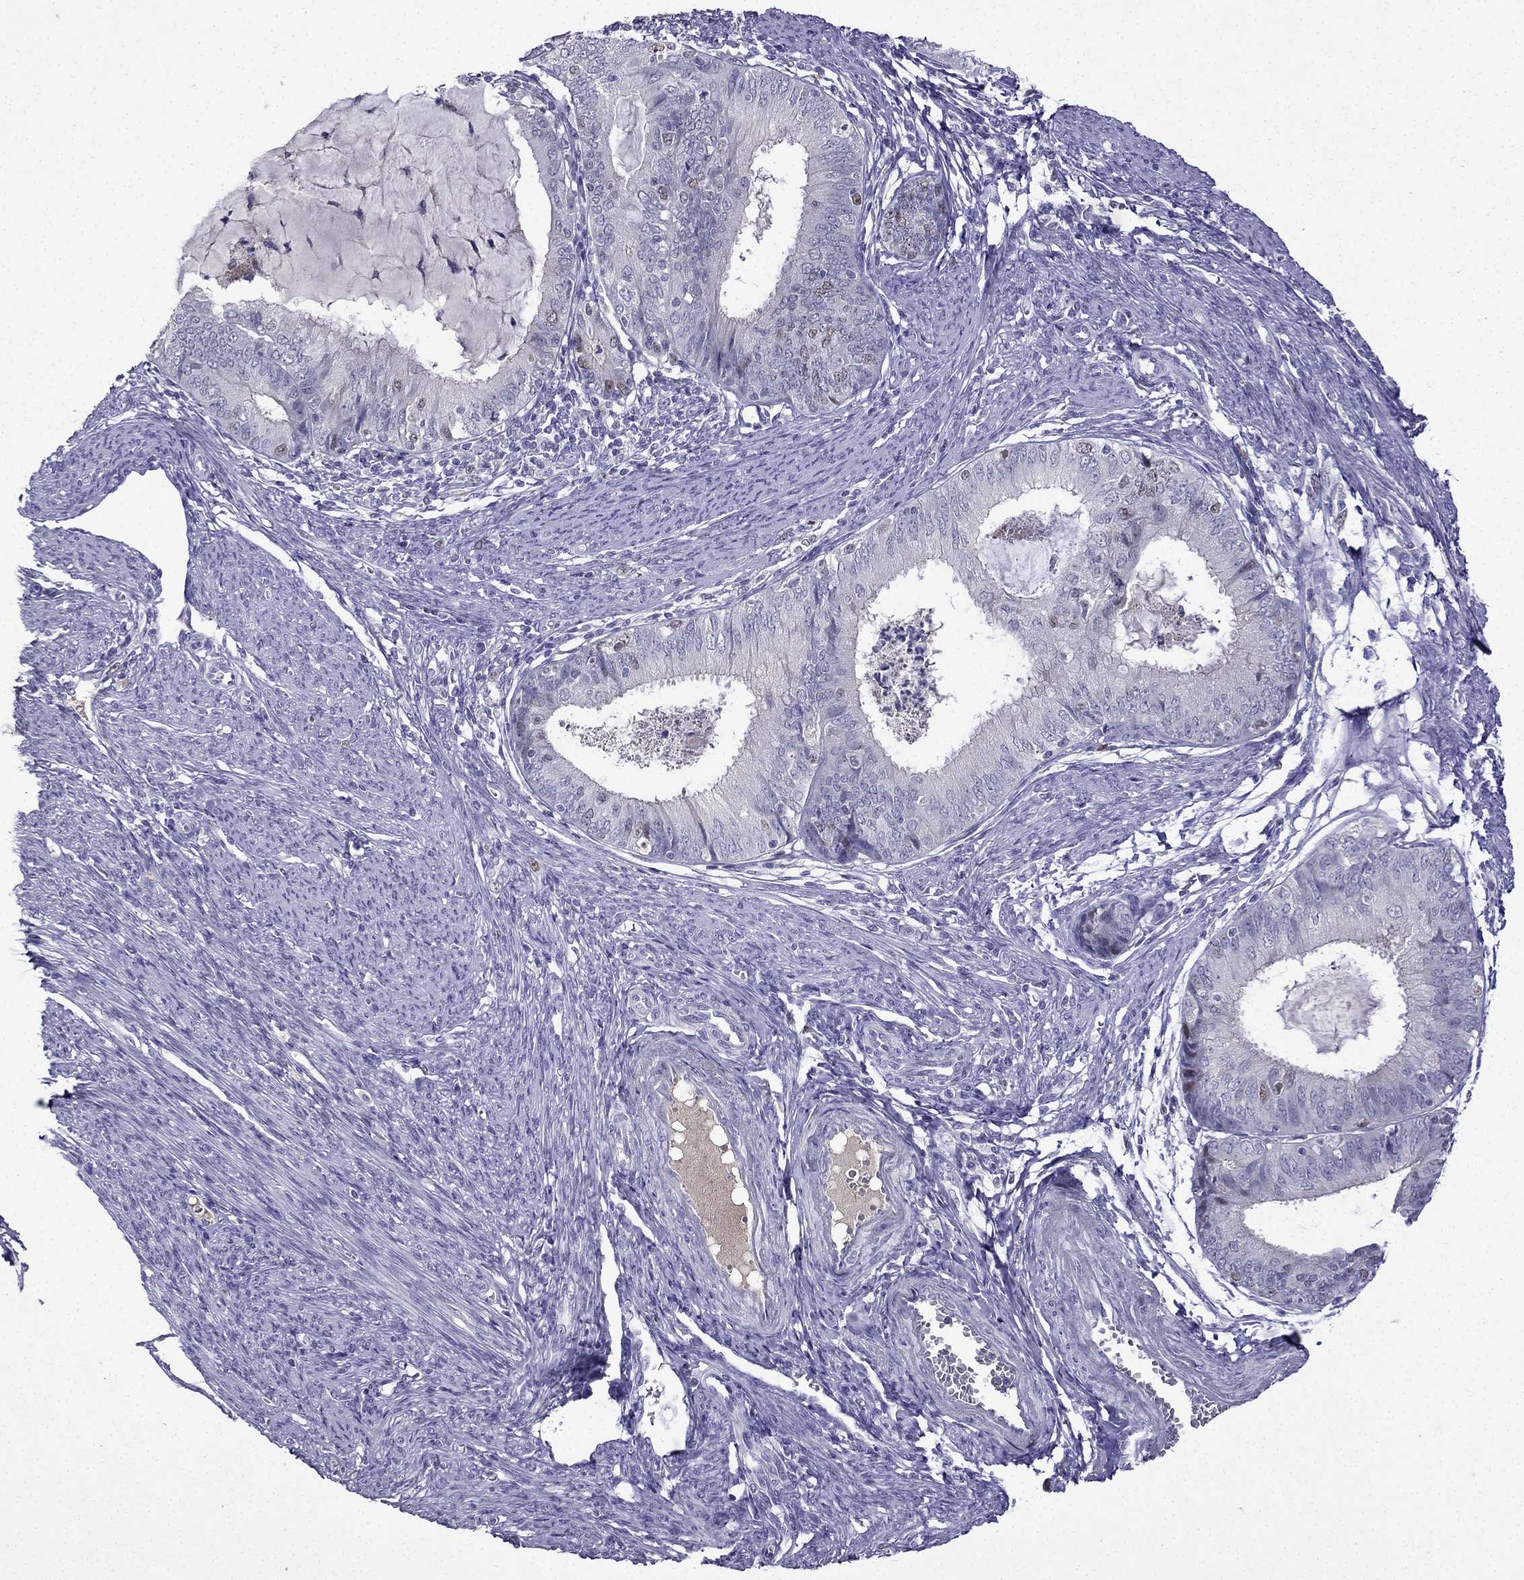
{"staining": {"intensity": "weak", "quantity": "<25%", "location": "nuclear"}, "tissue": "endometrial cancer", "cell_type": "Tumor cells", "image_type": "cancer", "snomed": [{"axis": "morphology", "description": "Adenocarcinoma, NOS"}, {"axis": "topography", "description": "Endometrium"}], "caption": "The immunohistochemistry (IHC) micrograph has no significant staining in tumor cells of adenocarcinoma (endometrial) tissue.", "gene": "UHRF1", "patient": {"sex": "female", "age": 57}}